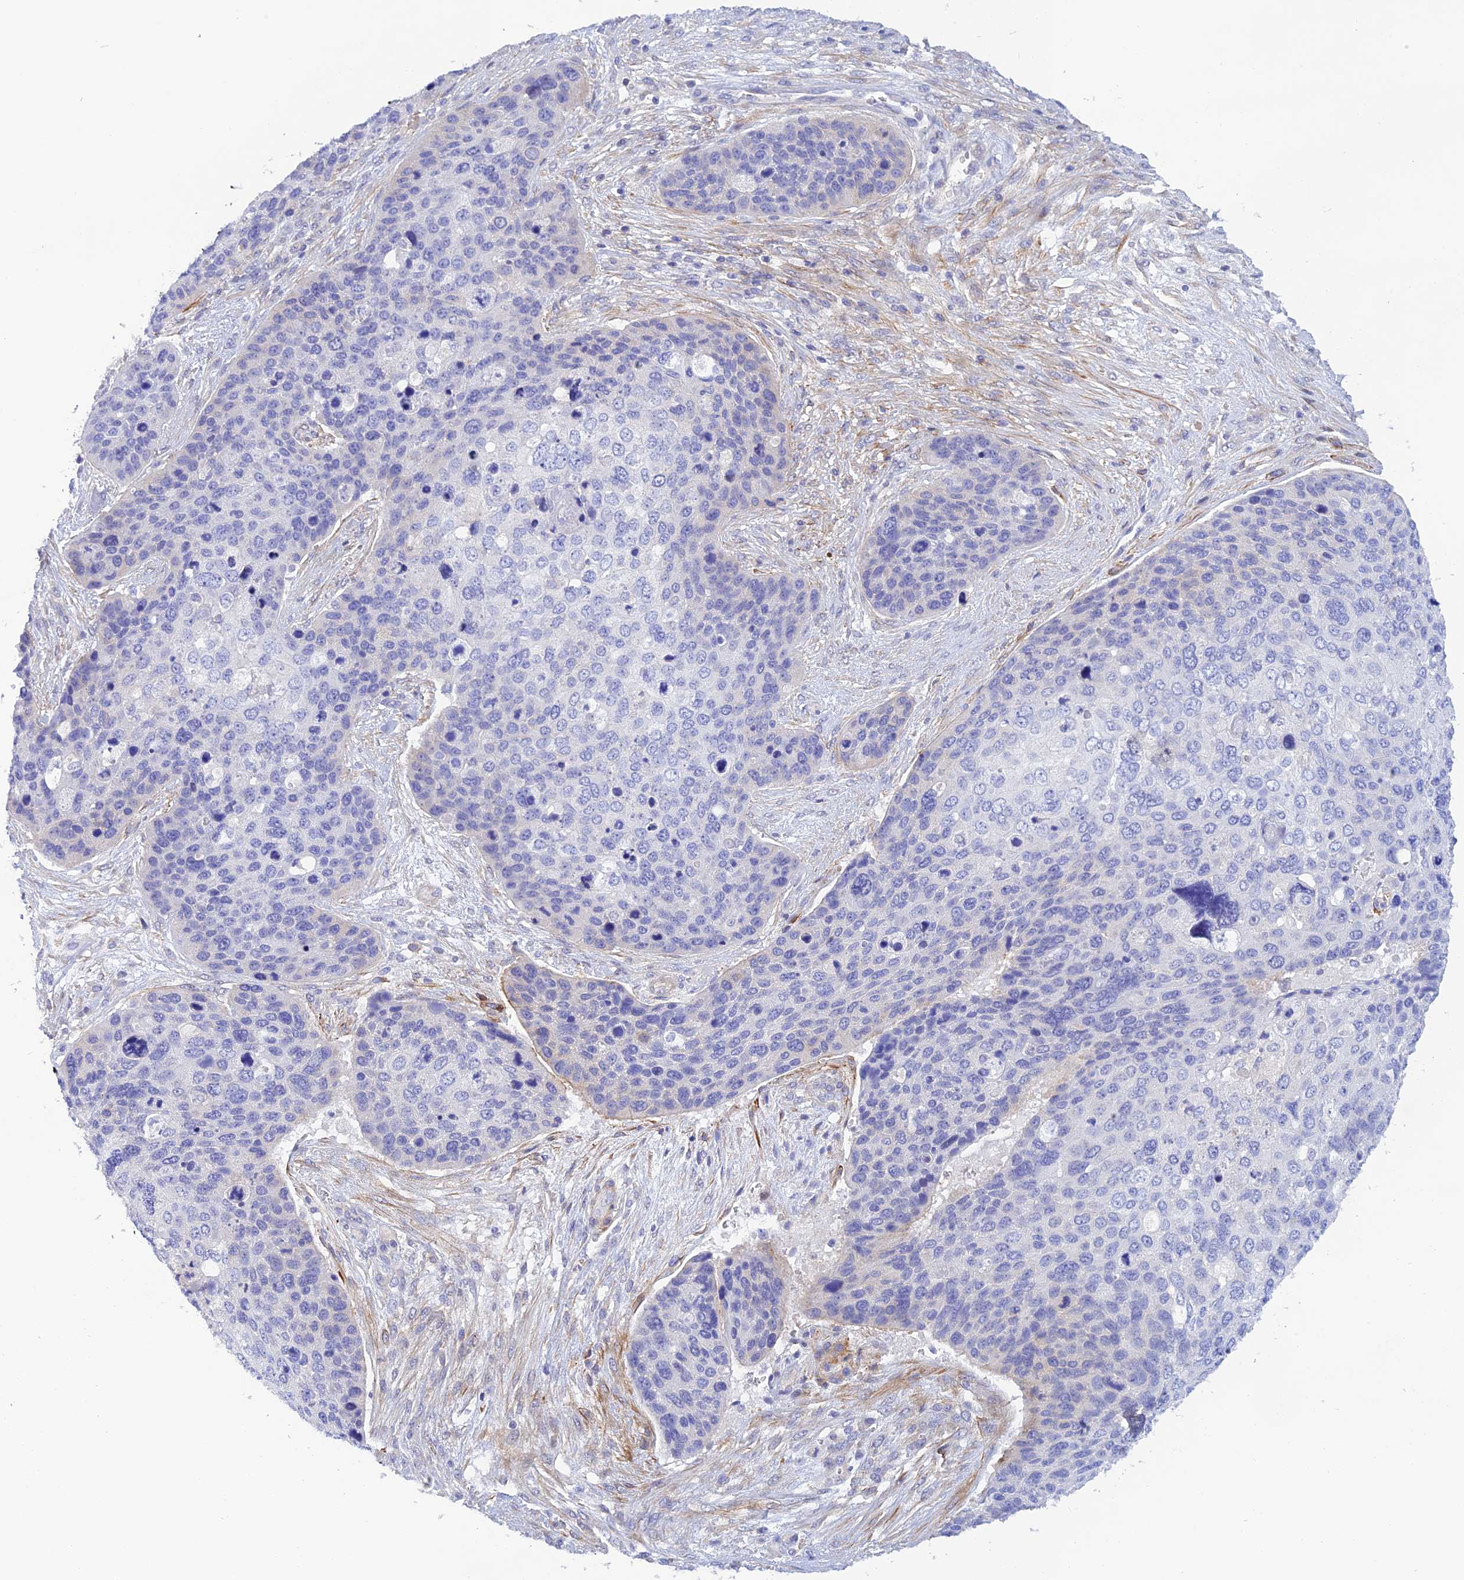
{"staining": {"intensity": "negative", "quantity": "none", "location": "none"}, "tissue": "skin cancer", "cell_type": "Tumor cells", "image_type": "cancer", "snomed": [{"axis": "morphology", "description": "Basal cell carcinoma"}, {"axis": "topography", "description": "Skin"}], "caption": "The histopathology image reveals no staining of tumor cells in skin cancer.", "gene": "ZDHHC16", "patient": {"sex": "female", "age": 74}}